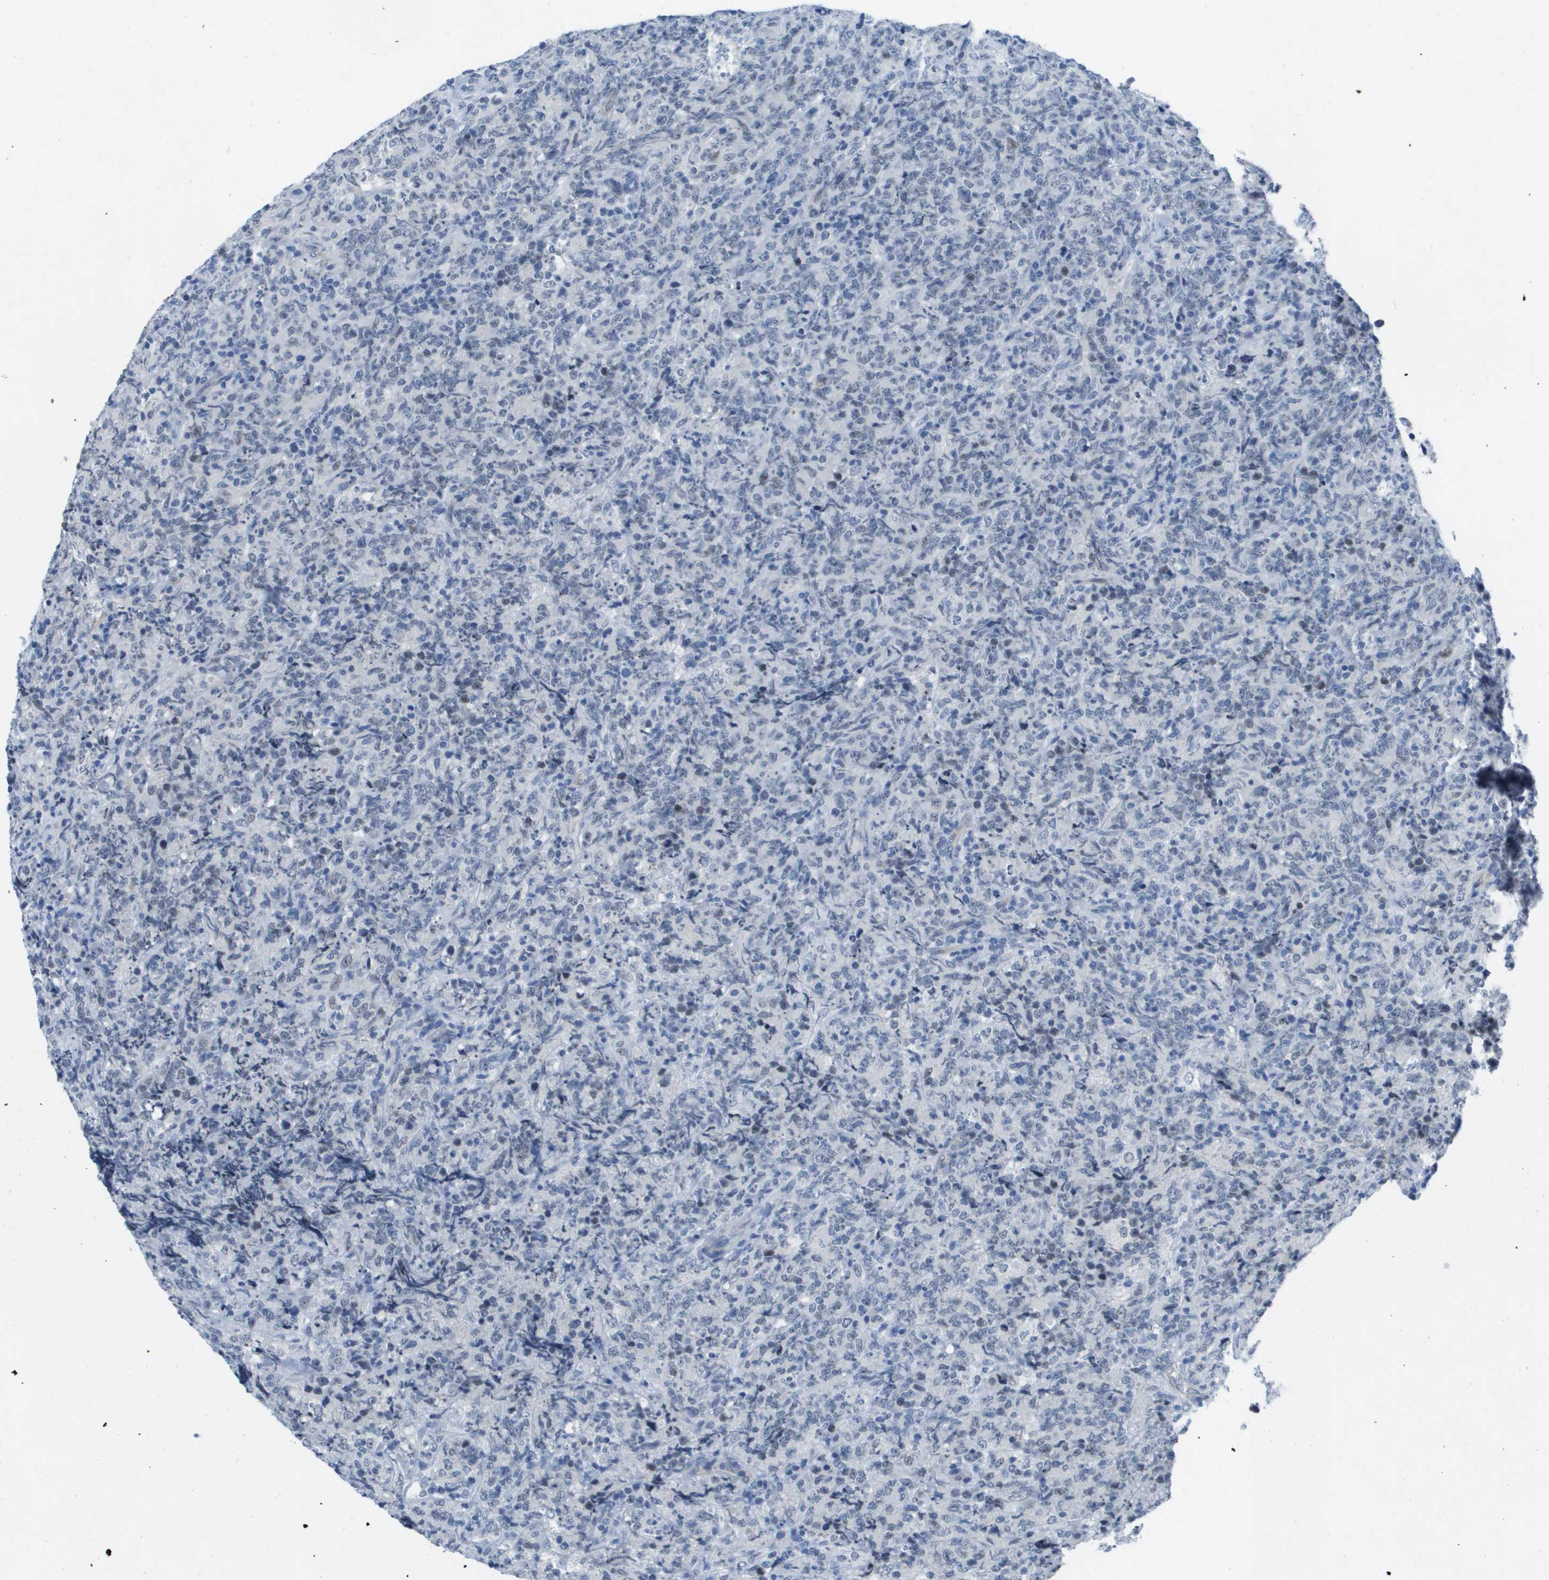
{"staining": {"intensity": "negative", "quantity": "none", "location": "none"}, "tissue": "lymphoma", "cell_type": "Tumor cells", "image_type": "cancer", "snomed": [{"axis": "morphology", "description": "Malignant lymphoma, non-Hodgkin's type, High grade"}, {"axis": "topography", "description": "Tonsil"}], "caption": "DAB immunohistochemical staining of high-grade malignant lymphoma, non-Hodgkin's type demonstrates no significant staining in tumor cells. Nuclei are stained in blue.", "gene": "ITGA6", "patient": {"sex": "female", "age": 36}}